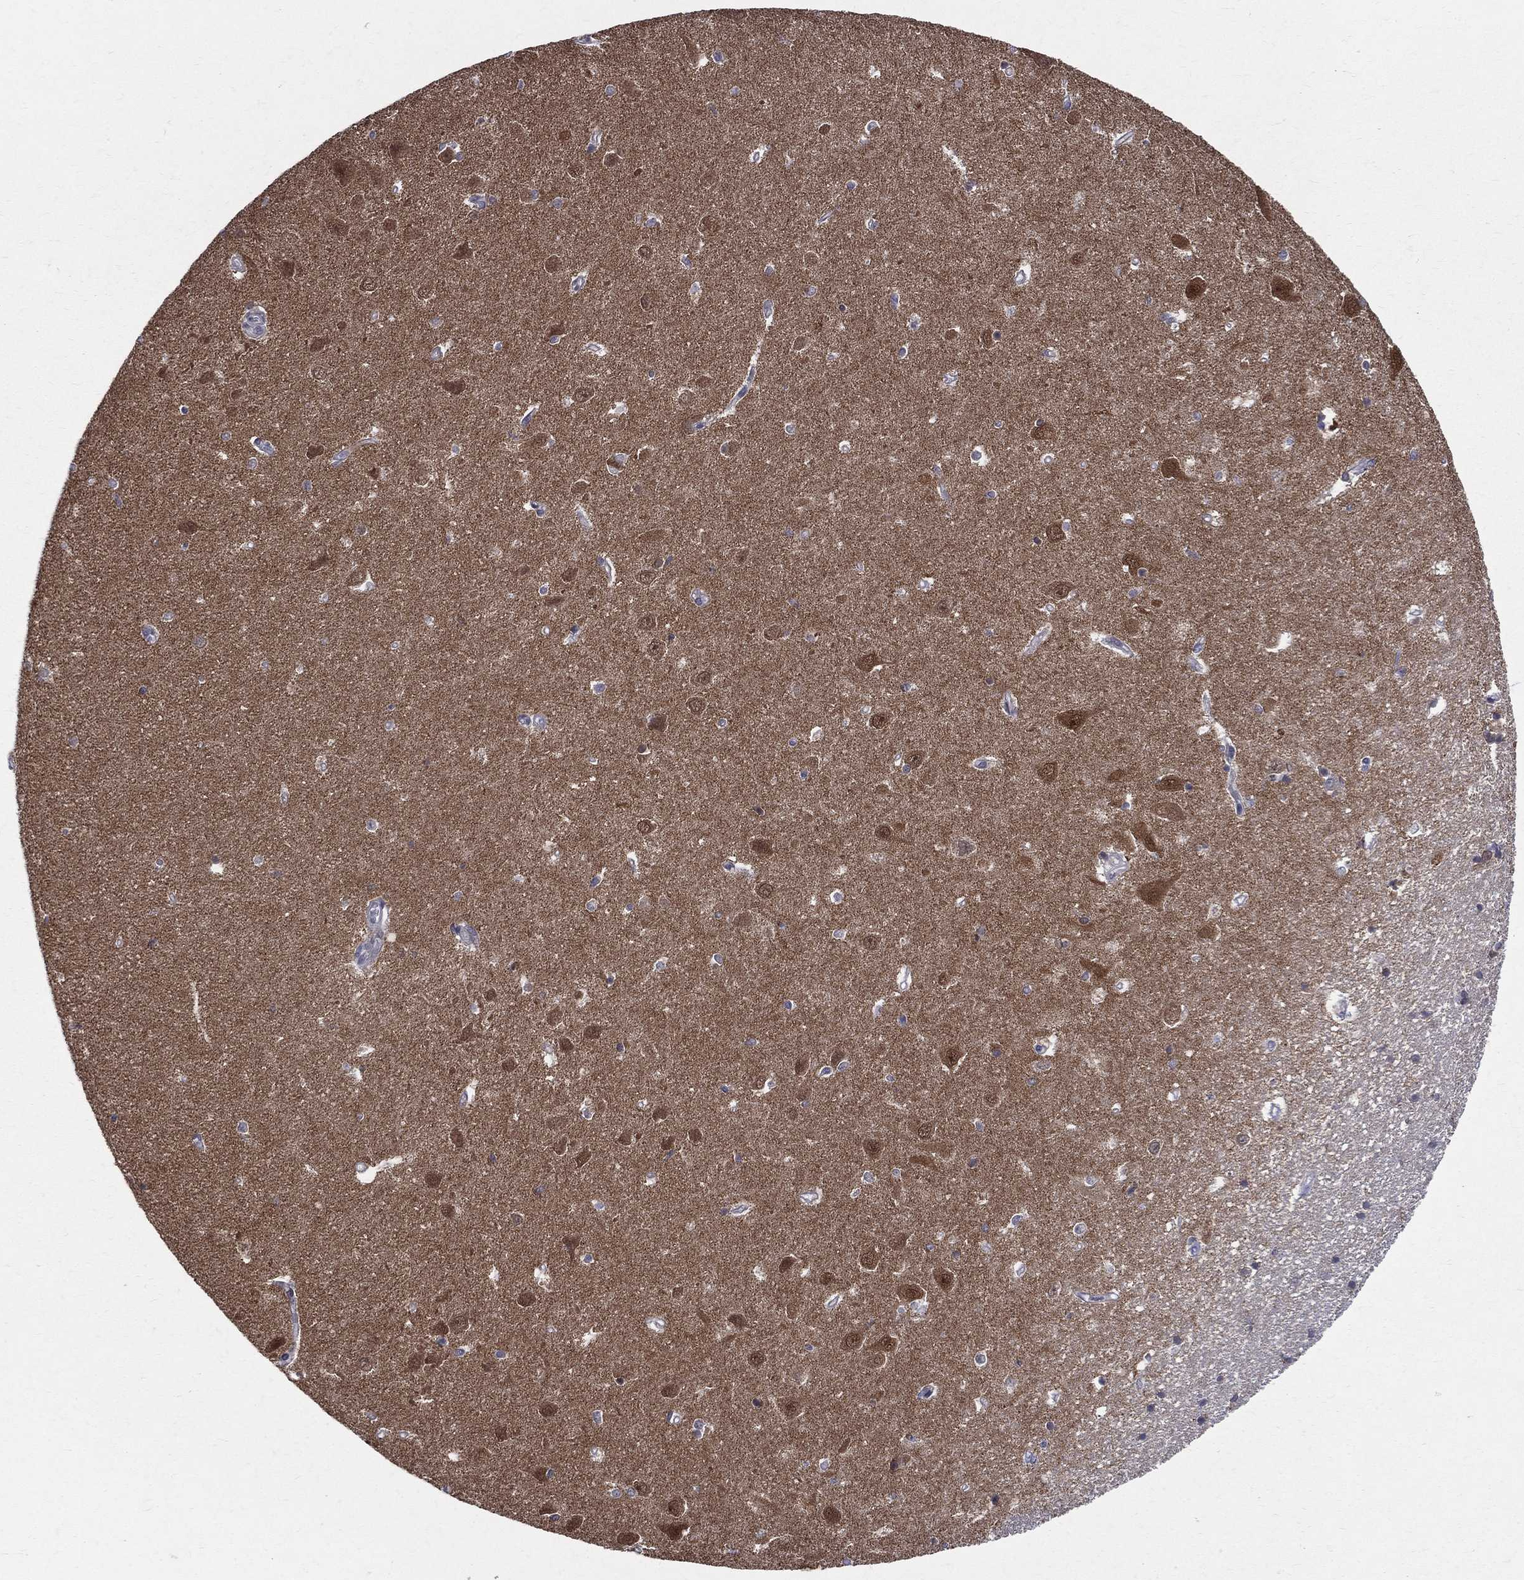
{"staining": {"intensity": "negative", "quantity": "none", "location": "none"}, "tissue": "hippocampus", "cell_type": "Glial cells", "image_type": "normal", "snomed": [{"axis": "morphology", "description": "Normal tissue, NOS"}, {"axis": "topography", "description": "Hippocampus"}], "caption": "This is a photomicrograph of immunohistochemistry (IHC) staining of normal hippocampus, which shows no staining in glial cells.", "gene": "DLG4", "patient": {"sex": "female", "age": 64}}